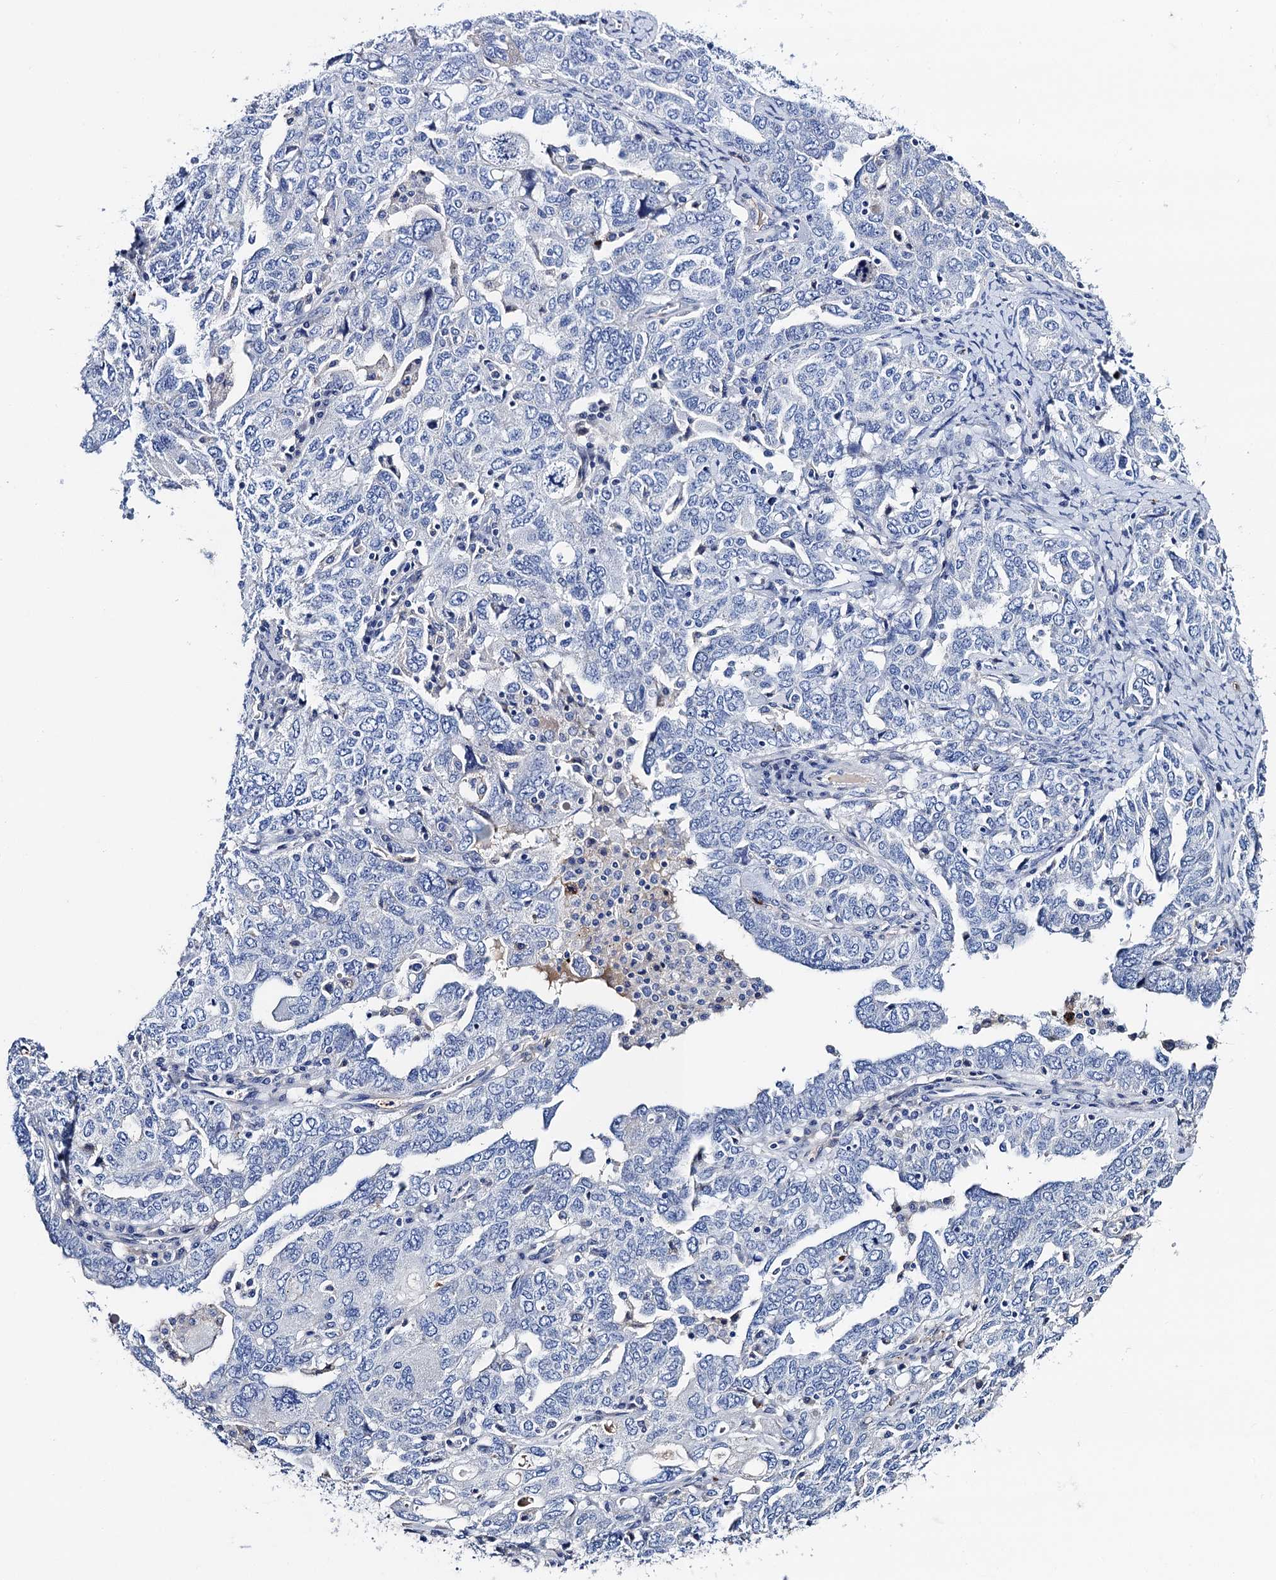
{"staining": {"intensity": "negative", "quantity": "none", "location": "none"}, "tissue": "ovarian cancer", "cell_type": "Tumor cells", "image_type": "cancer", "snomed": [{"axis": "morphology", "description": "Carcinoma, endometroid"}, {"axis": "topography", "description": "Ovary"}], "caption": "DAB immunohistochemical staining of ovarian cancer displays no significant expression in tumor cells.", "gene": "FREM3", "patient": {"sex": "female", "age": 62}}